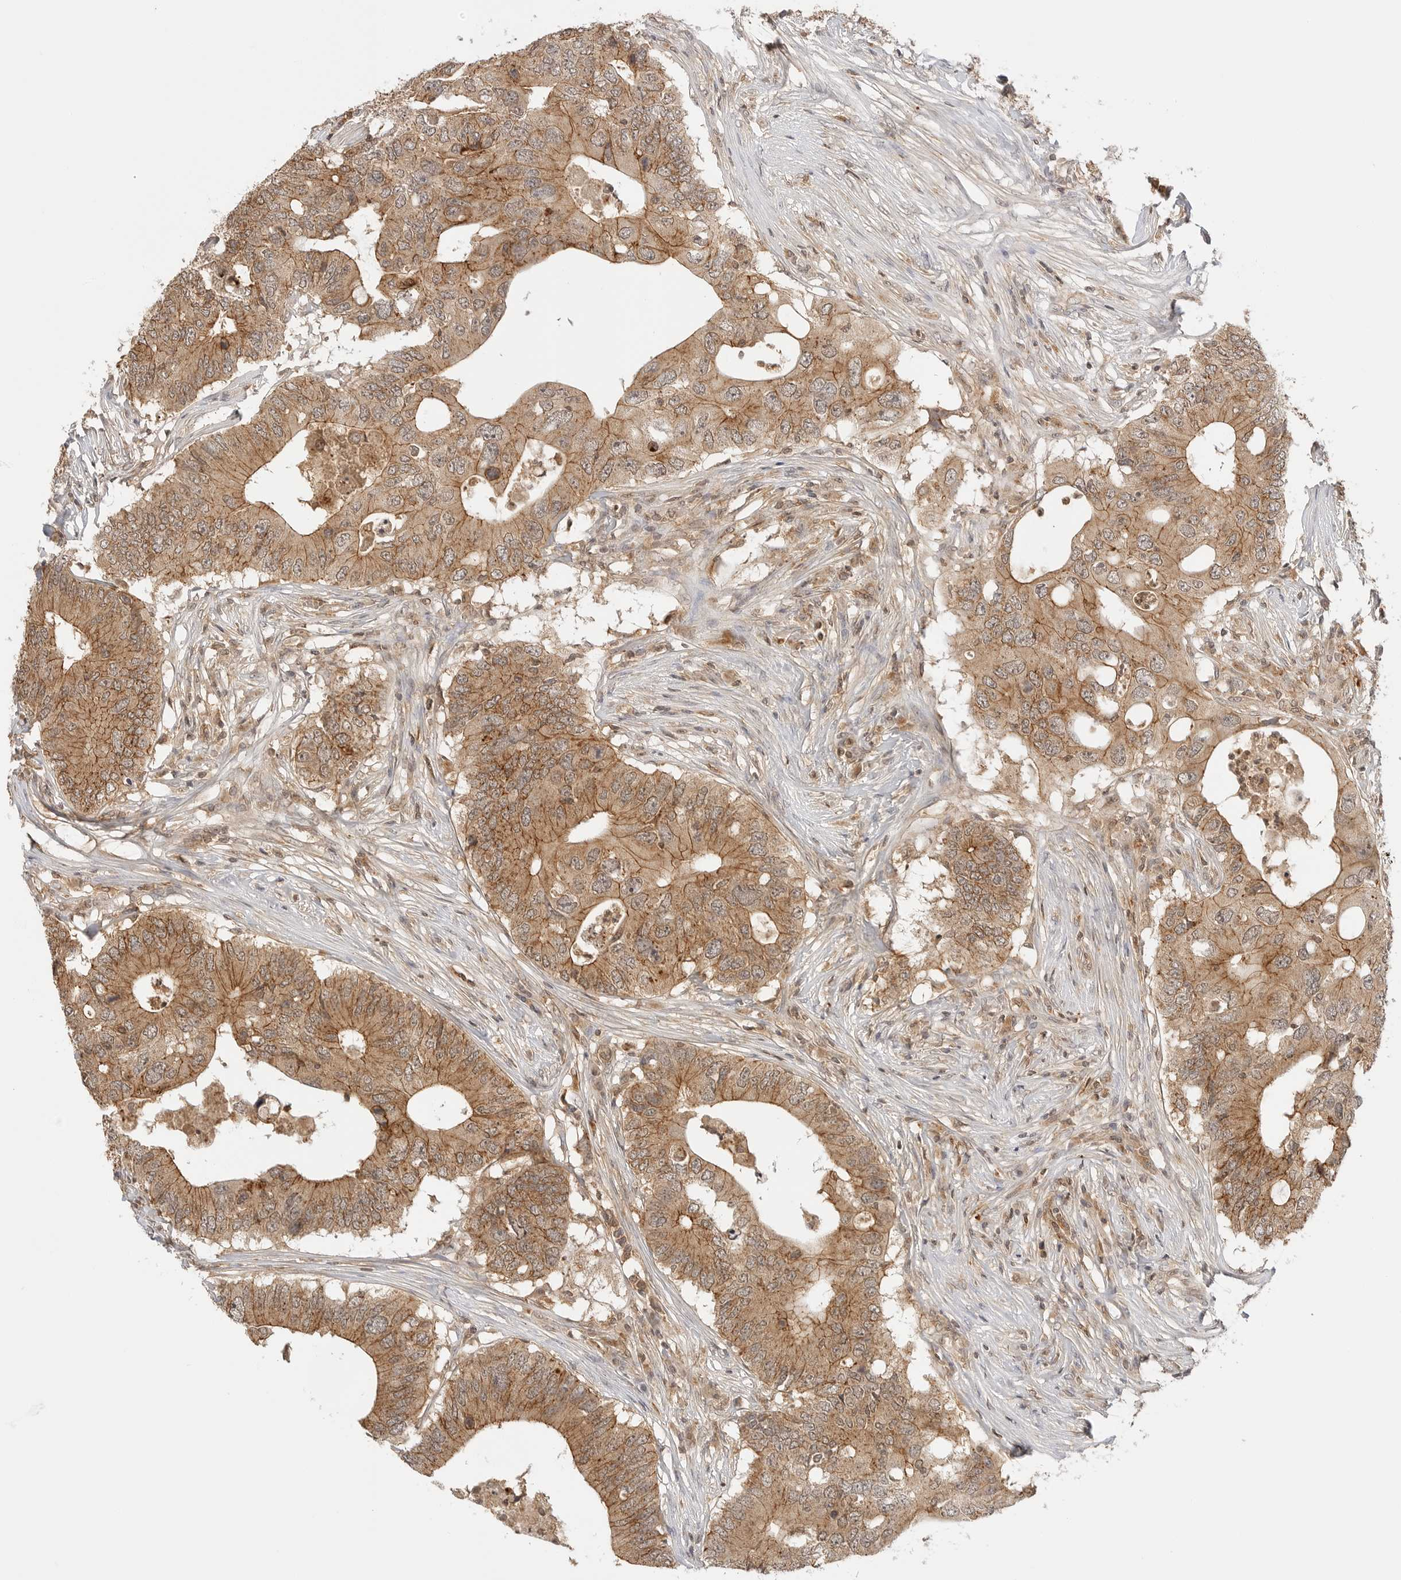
{"staining": {"intensity": "moderate", "quantity": ">75%", "location": "cytoplasmic/membranous"}, "tissue": "colorectal cancer", "cell_type": "Tumor cells", "image_type": "cancer", "snomed": [{"axis": "morphology", "description": "Adenocarcinoma, NOS"}, {"axis": "topography", "description": "Colon"}], "caption": "Colorectal cancer tissue shows moderate cytoplasmic/membranous staining in about >75% of tumor cells", "gene": "EPHA1", "patient": {"sex": "male", "age": 71}}